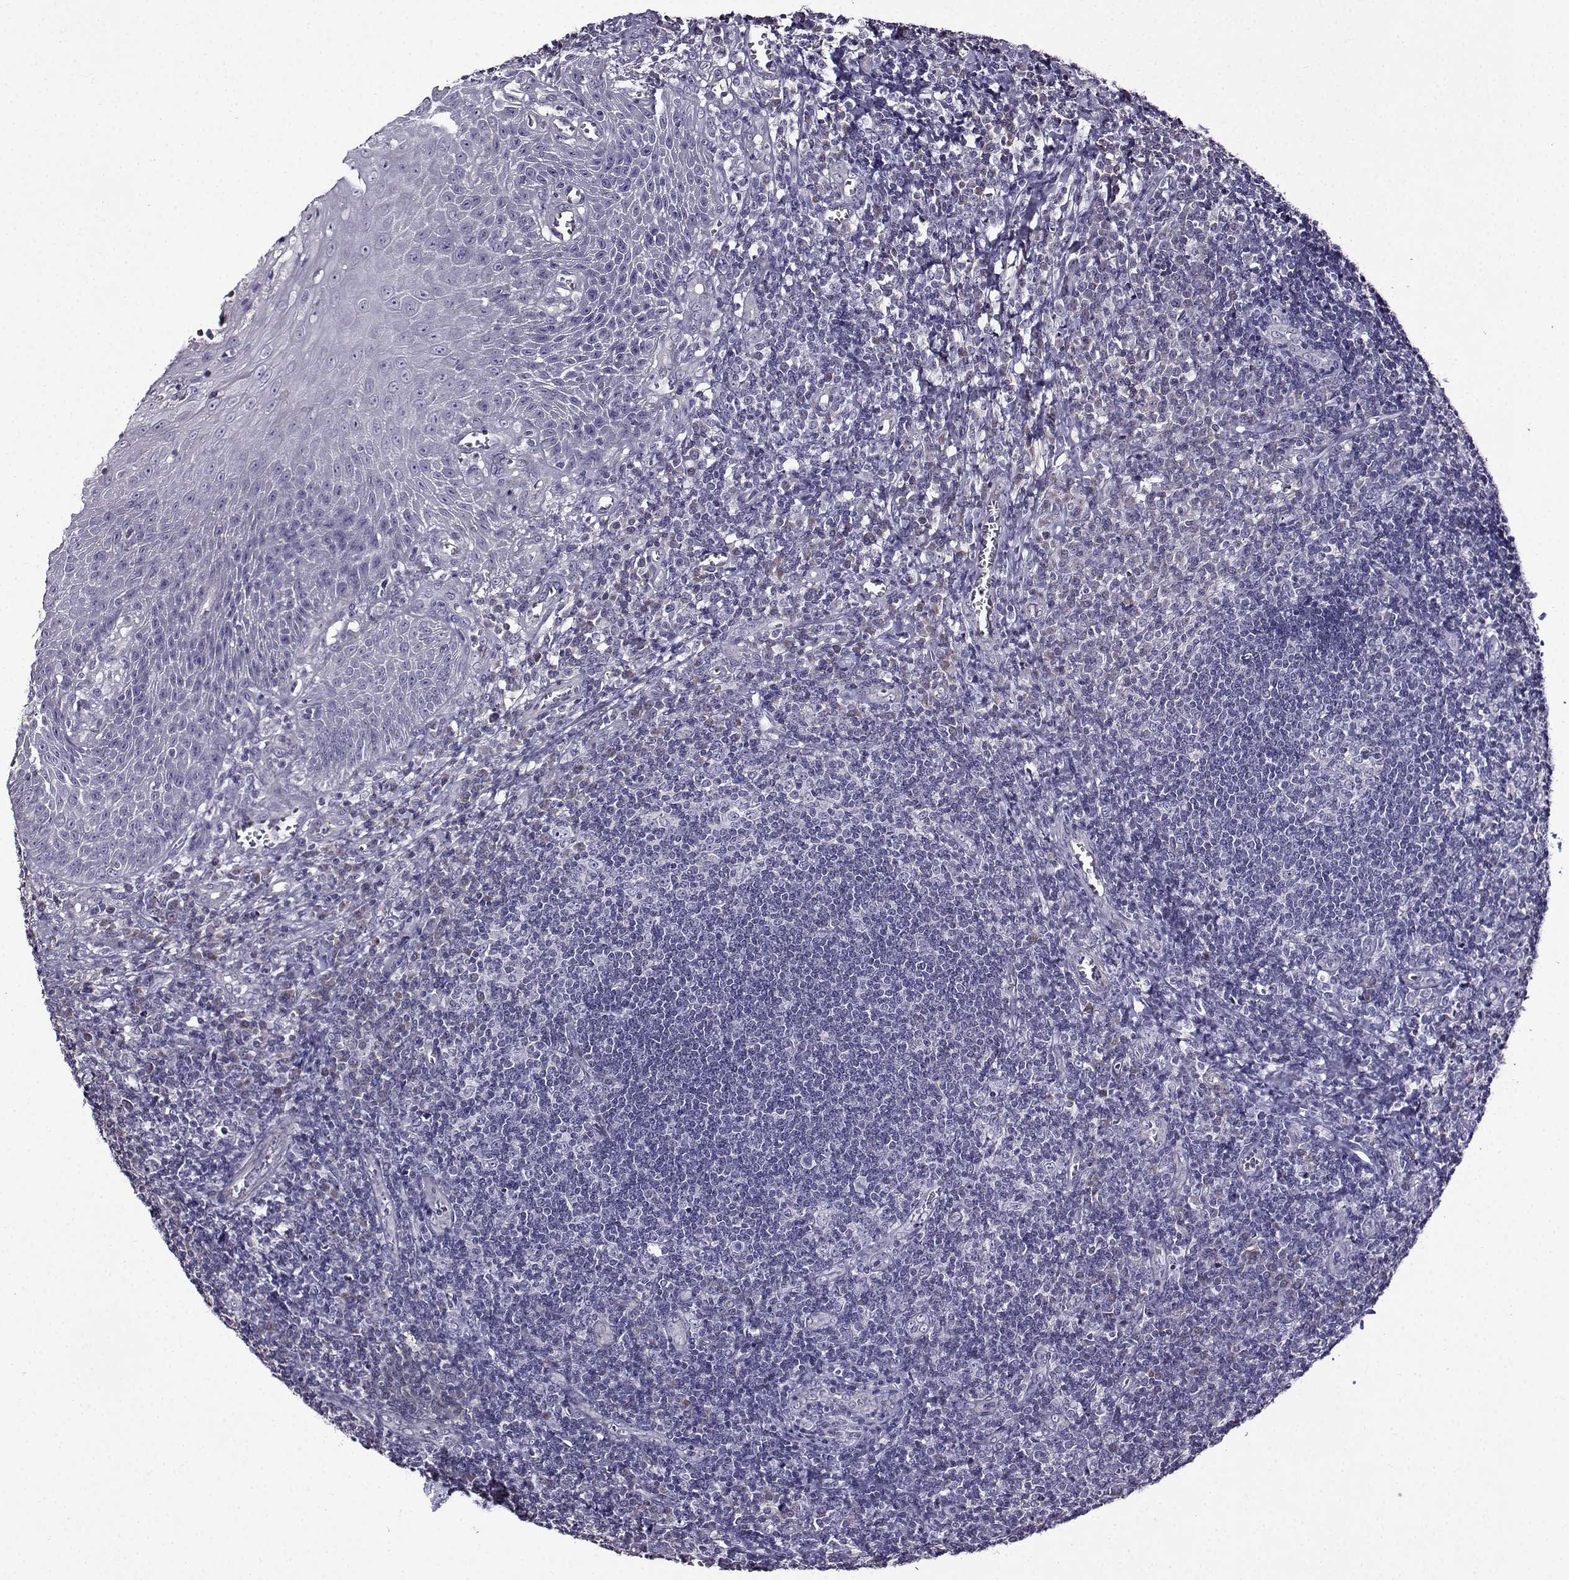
{"staining": {"intensity": "negative", "quantity": "none", "location": "none"}, "tissue": "tonsil", "cell_type": "Germinal center cells", "image_type": "normal", "snomed": [{"axis": "morphology", "description": "Normal tissue, NOS"}, {"axis": "topography", "description": "Tonsil"}], "caption": "Benign tonsil was stained to show a protein in brown. There is no significant positivity in germinal center cells. The staining is performed using DAB (3,3'-diaminobenzidine) brown chromogen with nuclei counter-stained in using hematoxylin.", "gene": "TMEM266", "patient": {"sex": "male", "age": 33}}